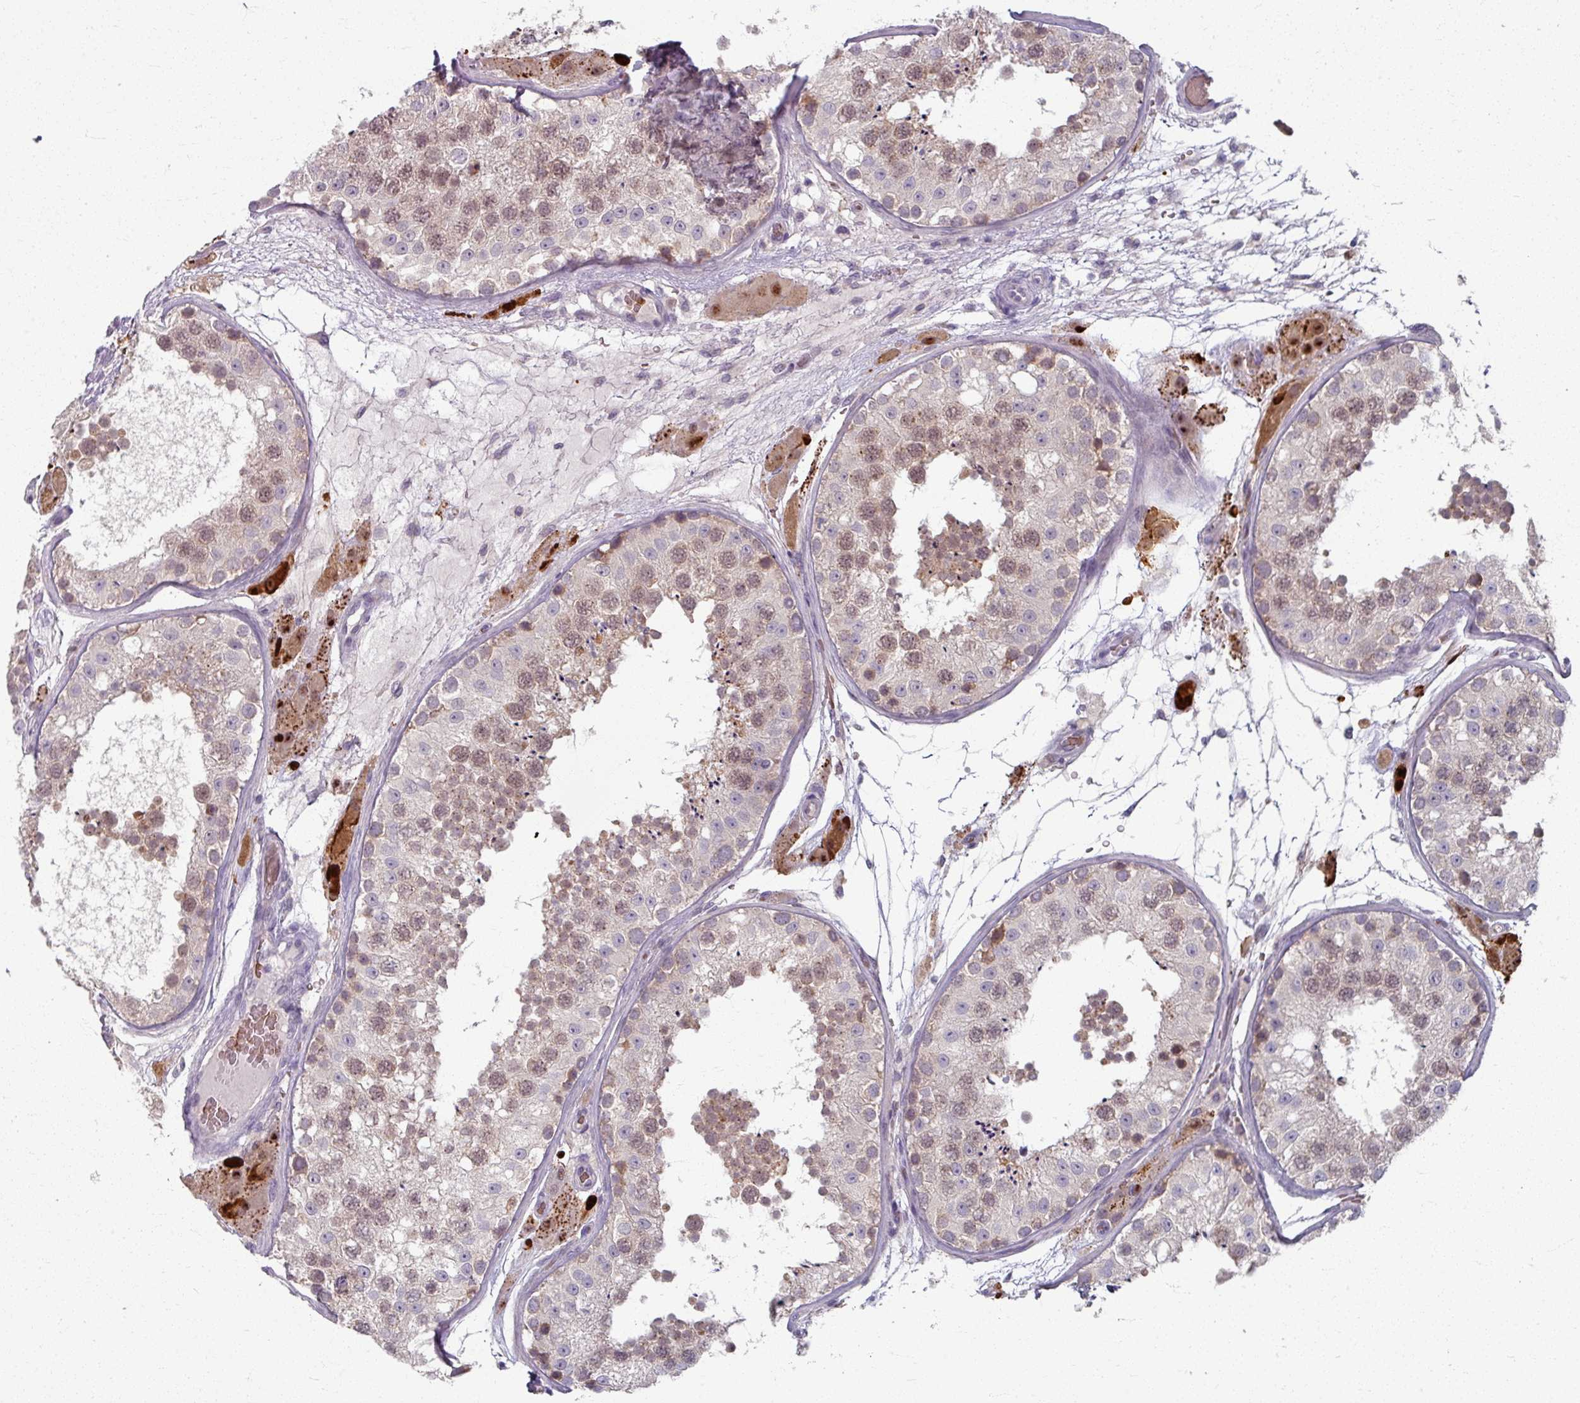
{"staining": {"intensity": "moderate", "quantity": "25%-75%", "location": "cytoplasmic/membranous,nuclear"}, "tissue": "testis", "cell_type": "Cells in seminiferous ducts", "image_type": "normal", "snomed": [{"axis": "morphology", "description": "Normal tissue, NOS"}, {"axis": "topography", "description": "Testis"}], "caption": "Approximately 25%-75% of cells in seminiferous ducts in benign human testis demonstrate moderate cytoplasmic/membranous,nuclear protein staining as visualized by brown immunohistochemical staining.", "gene": "KMT5C", "patient": {"sex": "male", "age": 26}}